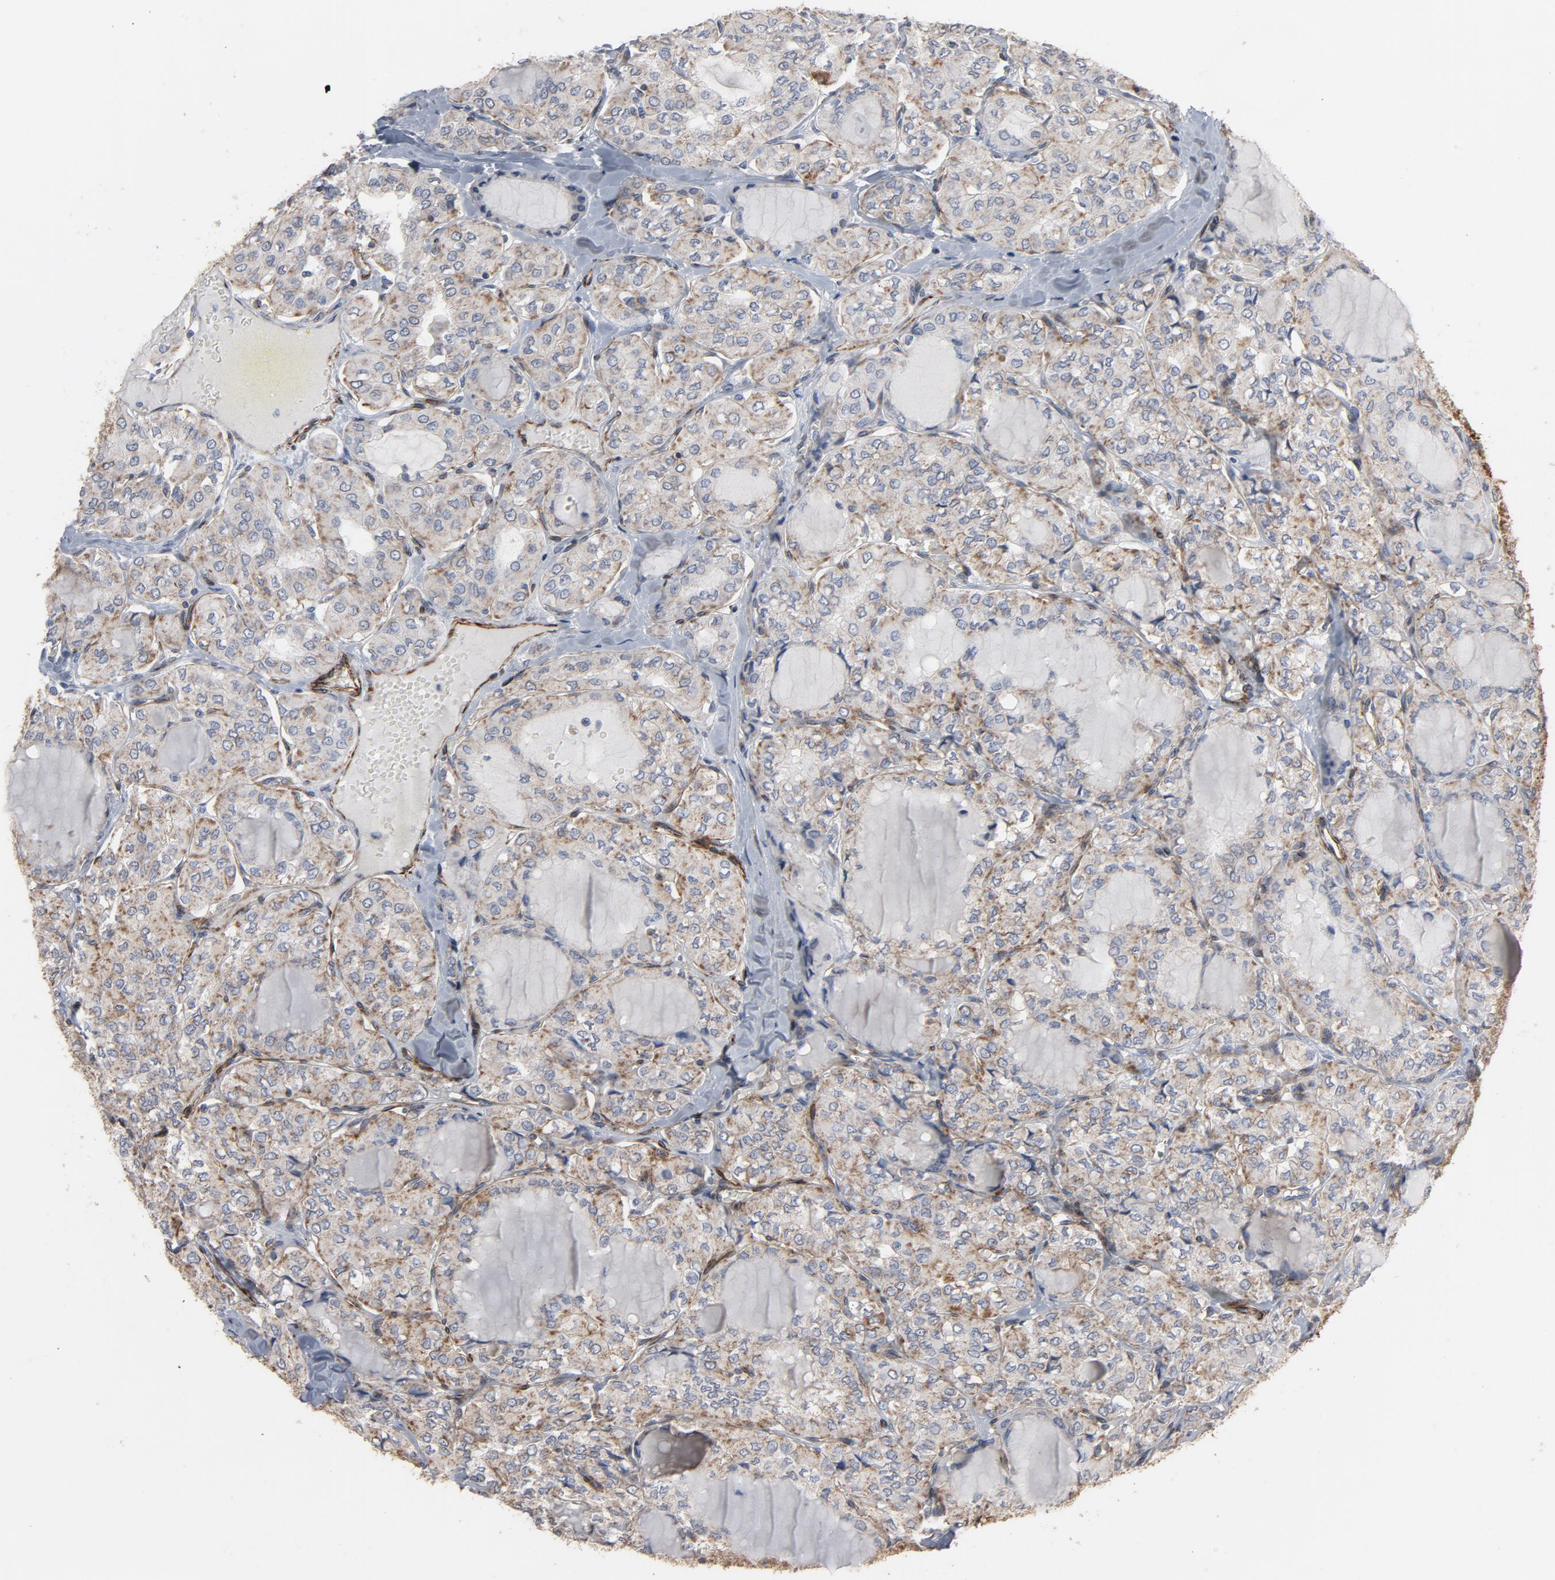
{"staining": {"intensity": "weak", "quantity": "25%-75%", "location": "cytoplasmic/membranous"}, "tissue": "thyroid cancer", "cell_type": "Tumor cells", "image_type": "cancer", "snomed": [{"axis": "morphology", "description": "Papillary adenocarcinoma, NOS"}, {"axis": "topography", "description": "Thyroid gland"}], "caption": "A low amount of weak cytoplasmic/membranous positivity is present in approximately 25%-75% of tumor cells in thyroid papillary adenocarcinoma tissue.", "gene": "GNG2", "patient": {"sex": "male", "age": 20}}